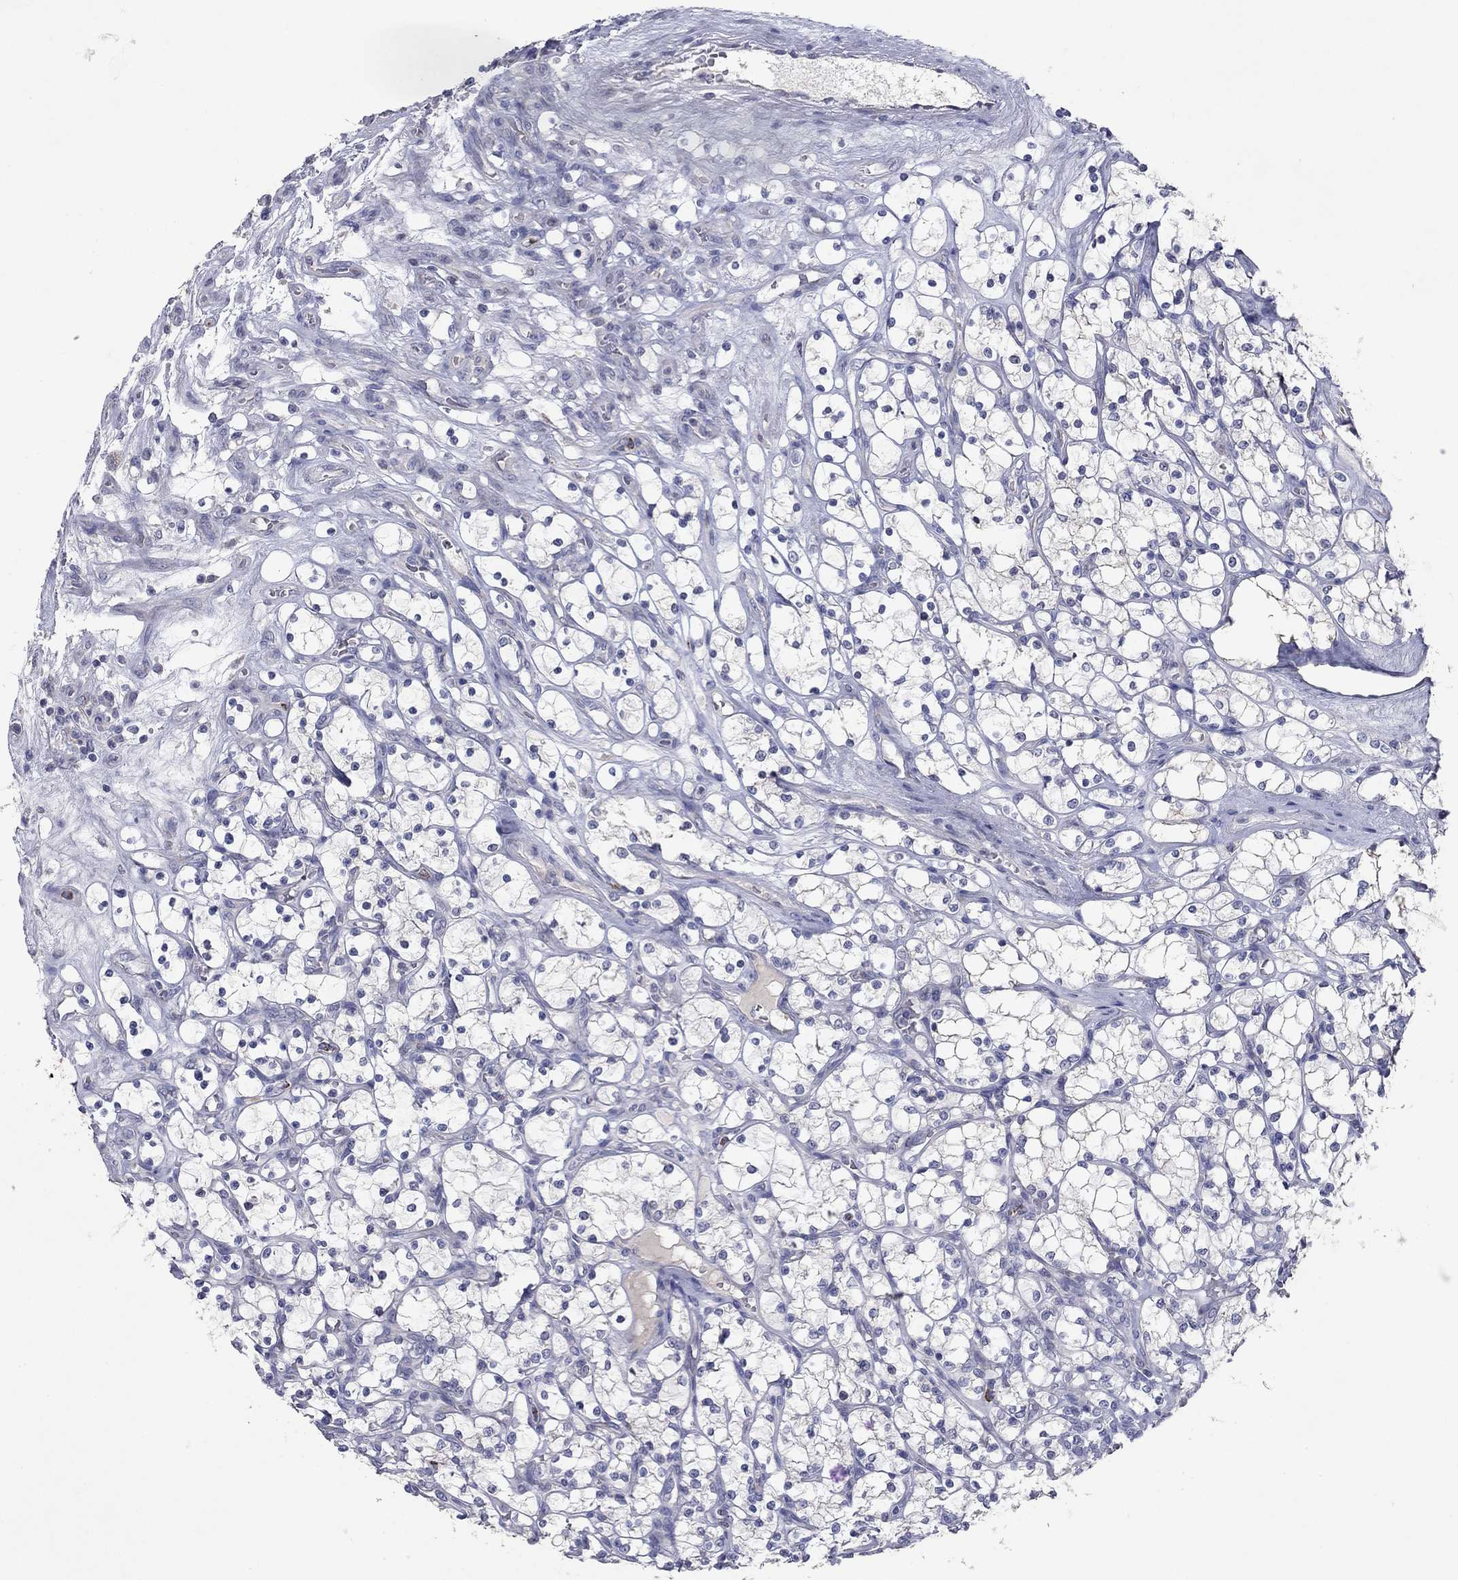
{"staining": {"intensity": "negative", "quantity": "none", "location": "none"}, "tissue": "renal cancer", "cell_type": "Tumor cells", "image_type": "cancer", "snomed": [{"axis": "morphology", "description": "Adenocarcinoma, NOS"}, {"axis": "topography", "description": "Kidney"}], "caption": "Immunohistochemistry histopathology image of human adenocarcinoma (renal) stained for a protein (brown), which shows no positivity in tumor cells. Nuclei are stained in blue.", "gene": "PTGDS", "patient": {"sex": "female", "age": 69}}